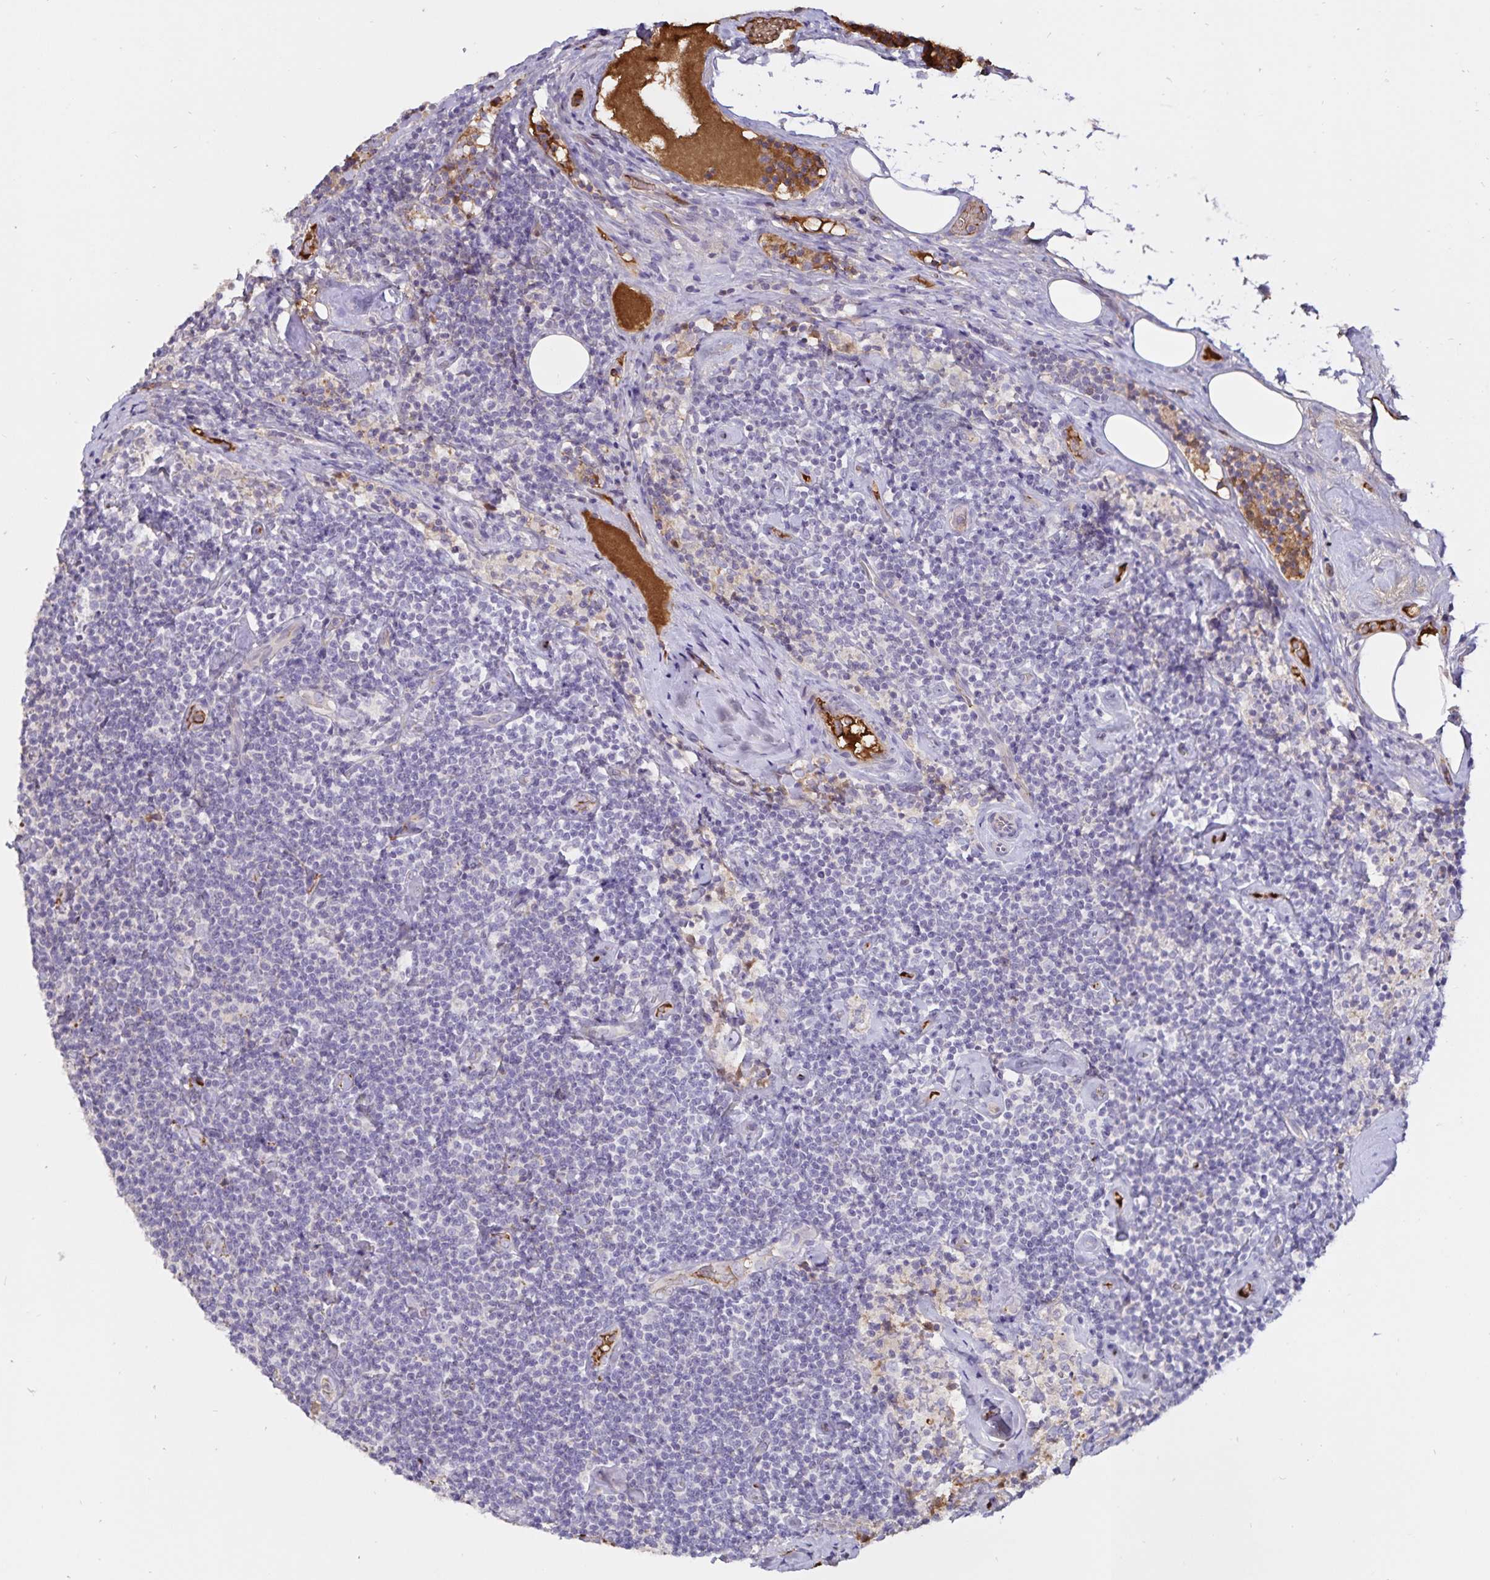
{"staining": {"intensity": "negative", "quantity": "none", "location": "none"}, "tissue": "lymphoma", "cell_type": "Tumor cells", "image_type": "cancer", "snomed": [{"axis": "morphology", "description": "Malignant lymphoma, non-Hodgkin's type, Low grade"}, {"axis": "topography", "description": "Lymph node"}], "caption": "High magnification brightfield microscopy of lymphoma stained with DAB (3,3'-diaminobenzidine) (brown) and counterstained with hematoxylin (blue): tumor cells show no significant expression.", "gene": "FGG", "patient": {"sex": "male", "age": 81}}